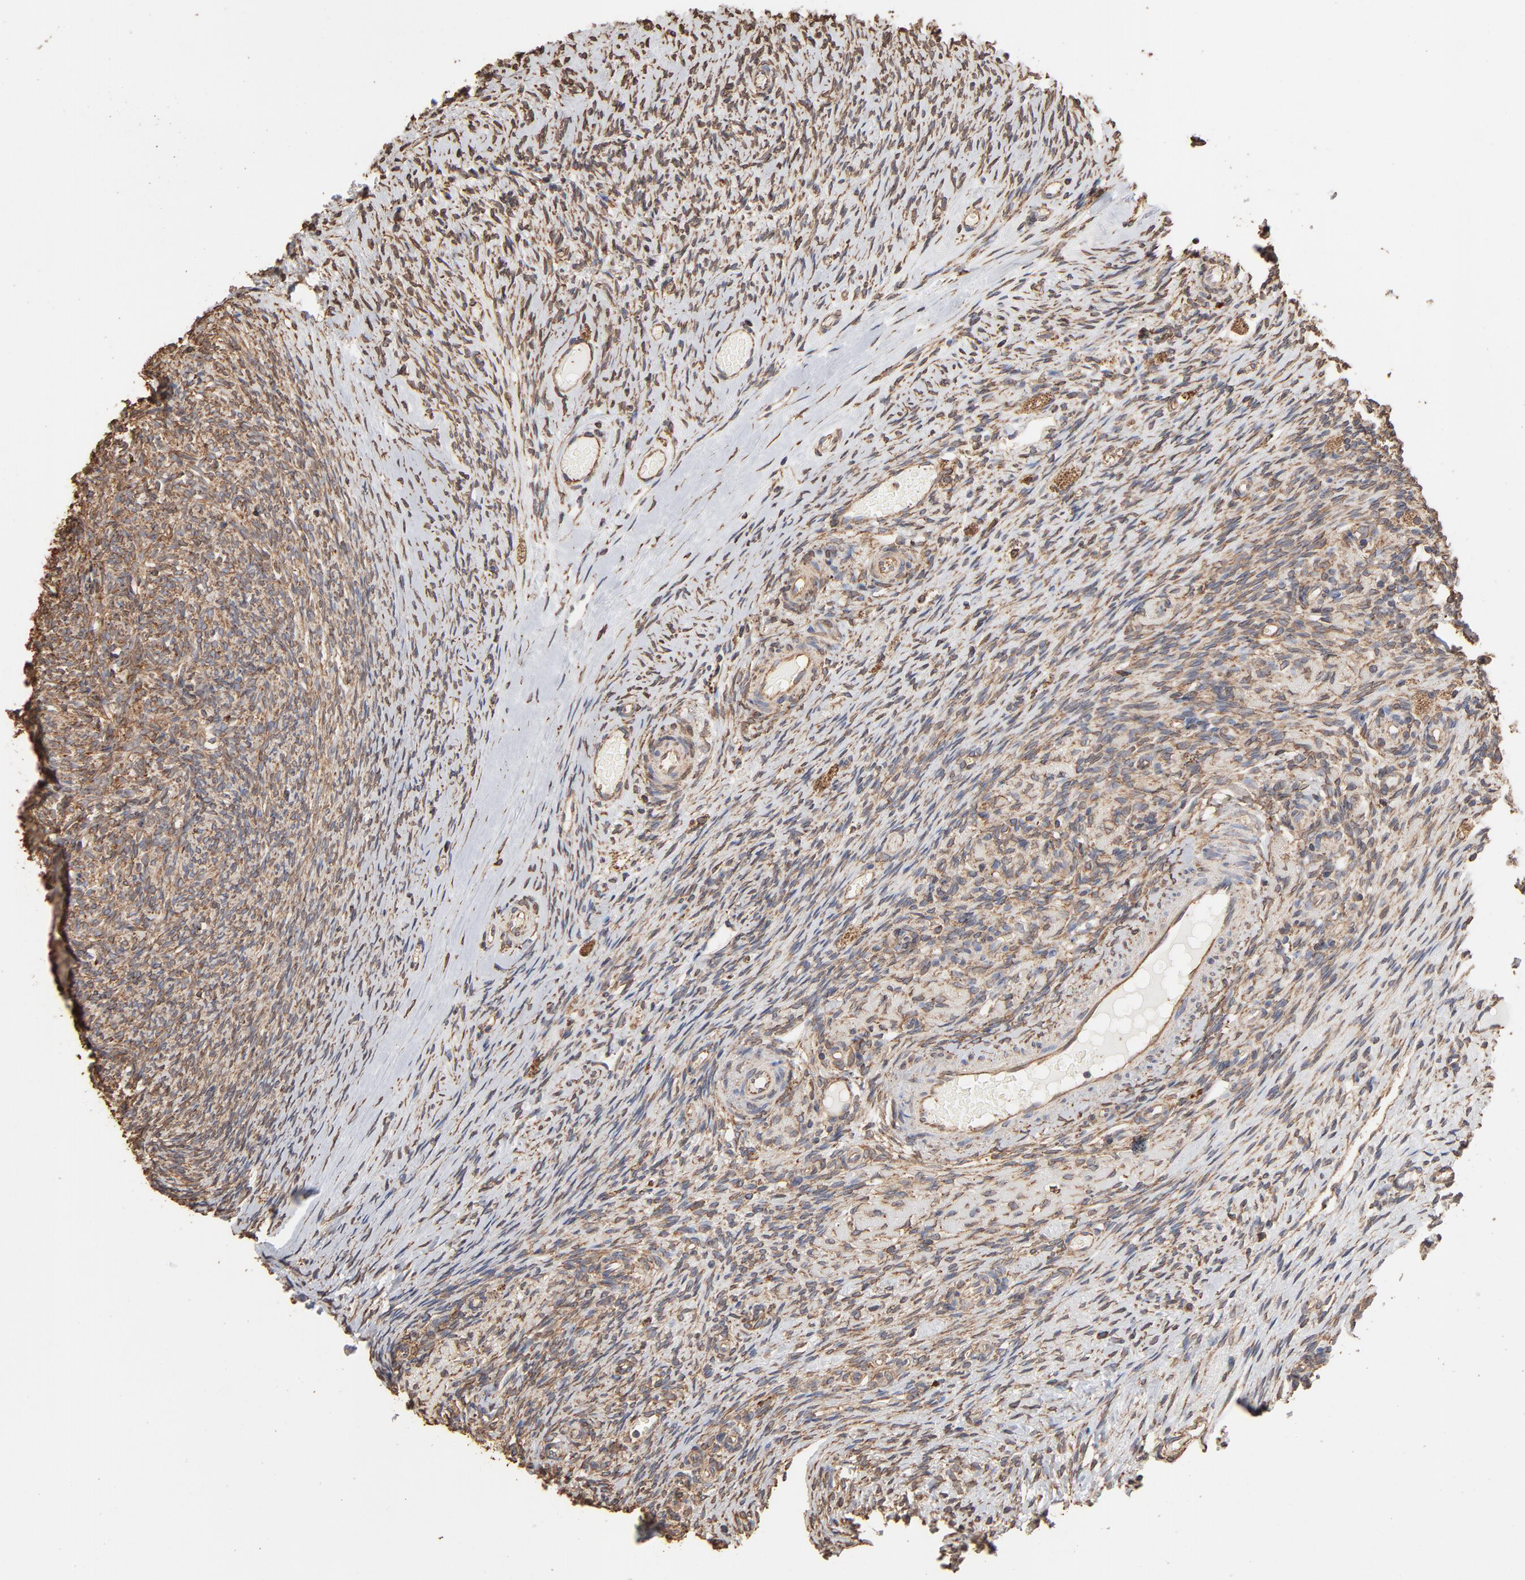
{"staining": {"intensity": "weak", "quantity": "25%-75%", "location": "cytoplasmic/membranous"}, "tissue": "ovary", "cell_type": "Ovarian stroma cells", "image_type": "normal", "snomed": [{"axis": "morphology", "description": "Normal tissue, NOS"}, {"axis": "topography", "description": "Ovary"}], "caption": "Immunohistochemistry micrograph of normal human ovary stained for a protein (brown), which demonstrates low levels of weak cytoplasmic/membranous expression in approximately 25%-75% of ovarian stroma cells.", "gene": "PDIA3", "patient": {"sex": "female", "age": 60}}